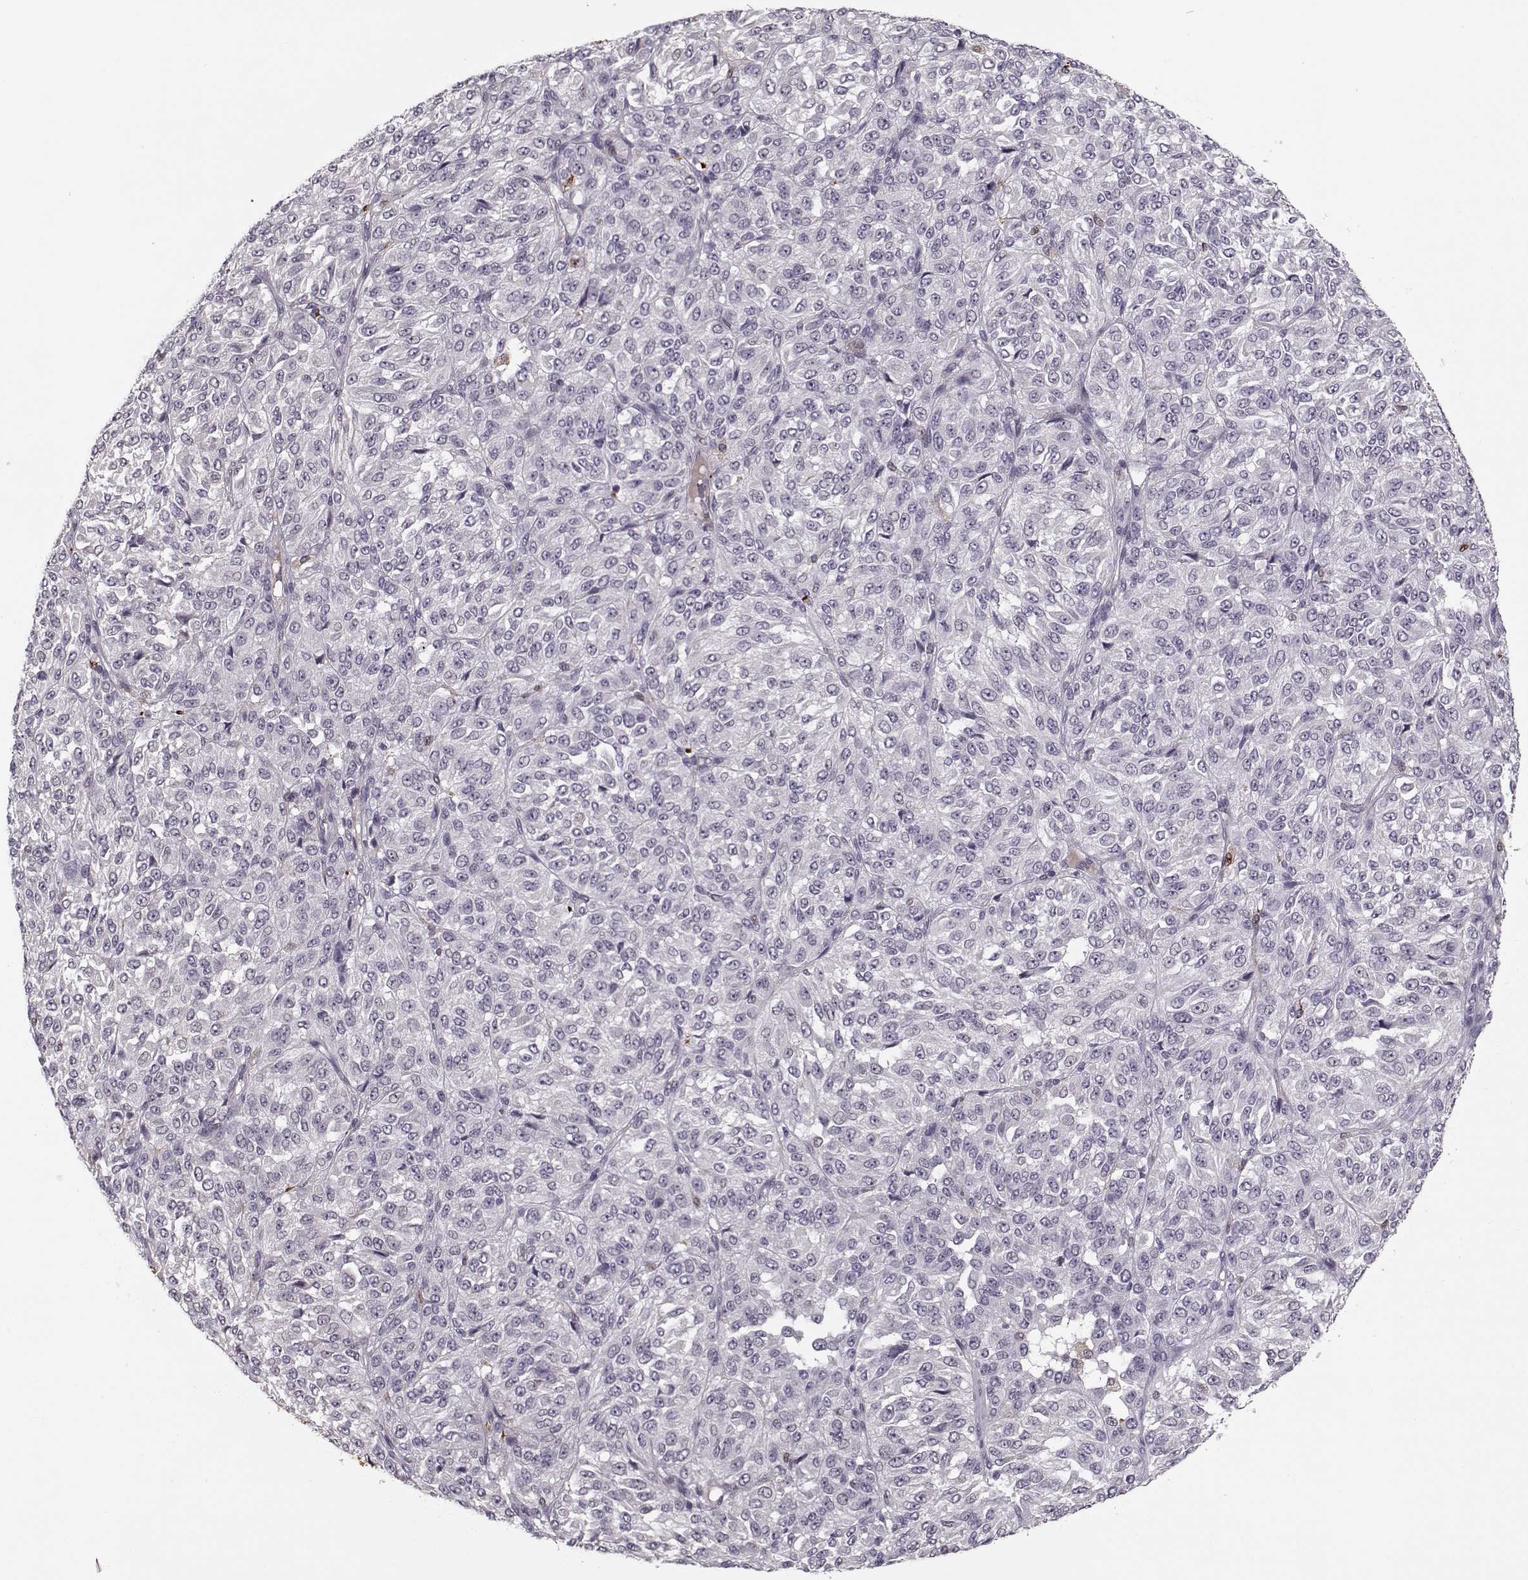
{"staining": {"intensity": "negative", "quantity": "none", "location": "none"}, "tissue": "melanoma", "cell_type": "Tumor cells", "image_type": "cancer", "snomed": [{"axis": "morphology", "description": "Malignant melanoma, Metastatic site"}, {"axis": "topography", "description": "Brain"}], "caption": "Protein analysis of melanoma exhibits no significant staining in tumor cells.", "gene": "DNAI3", "patient": {"sex": "female", "age": 56}}